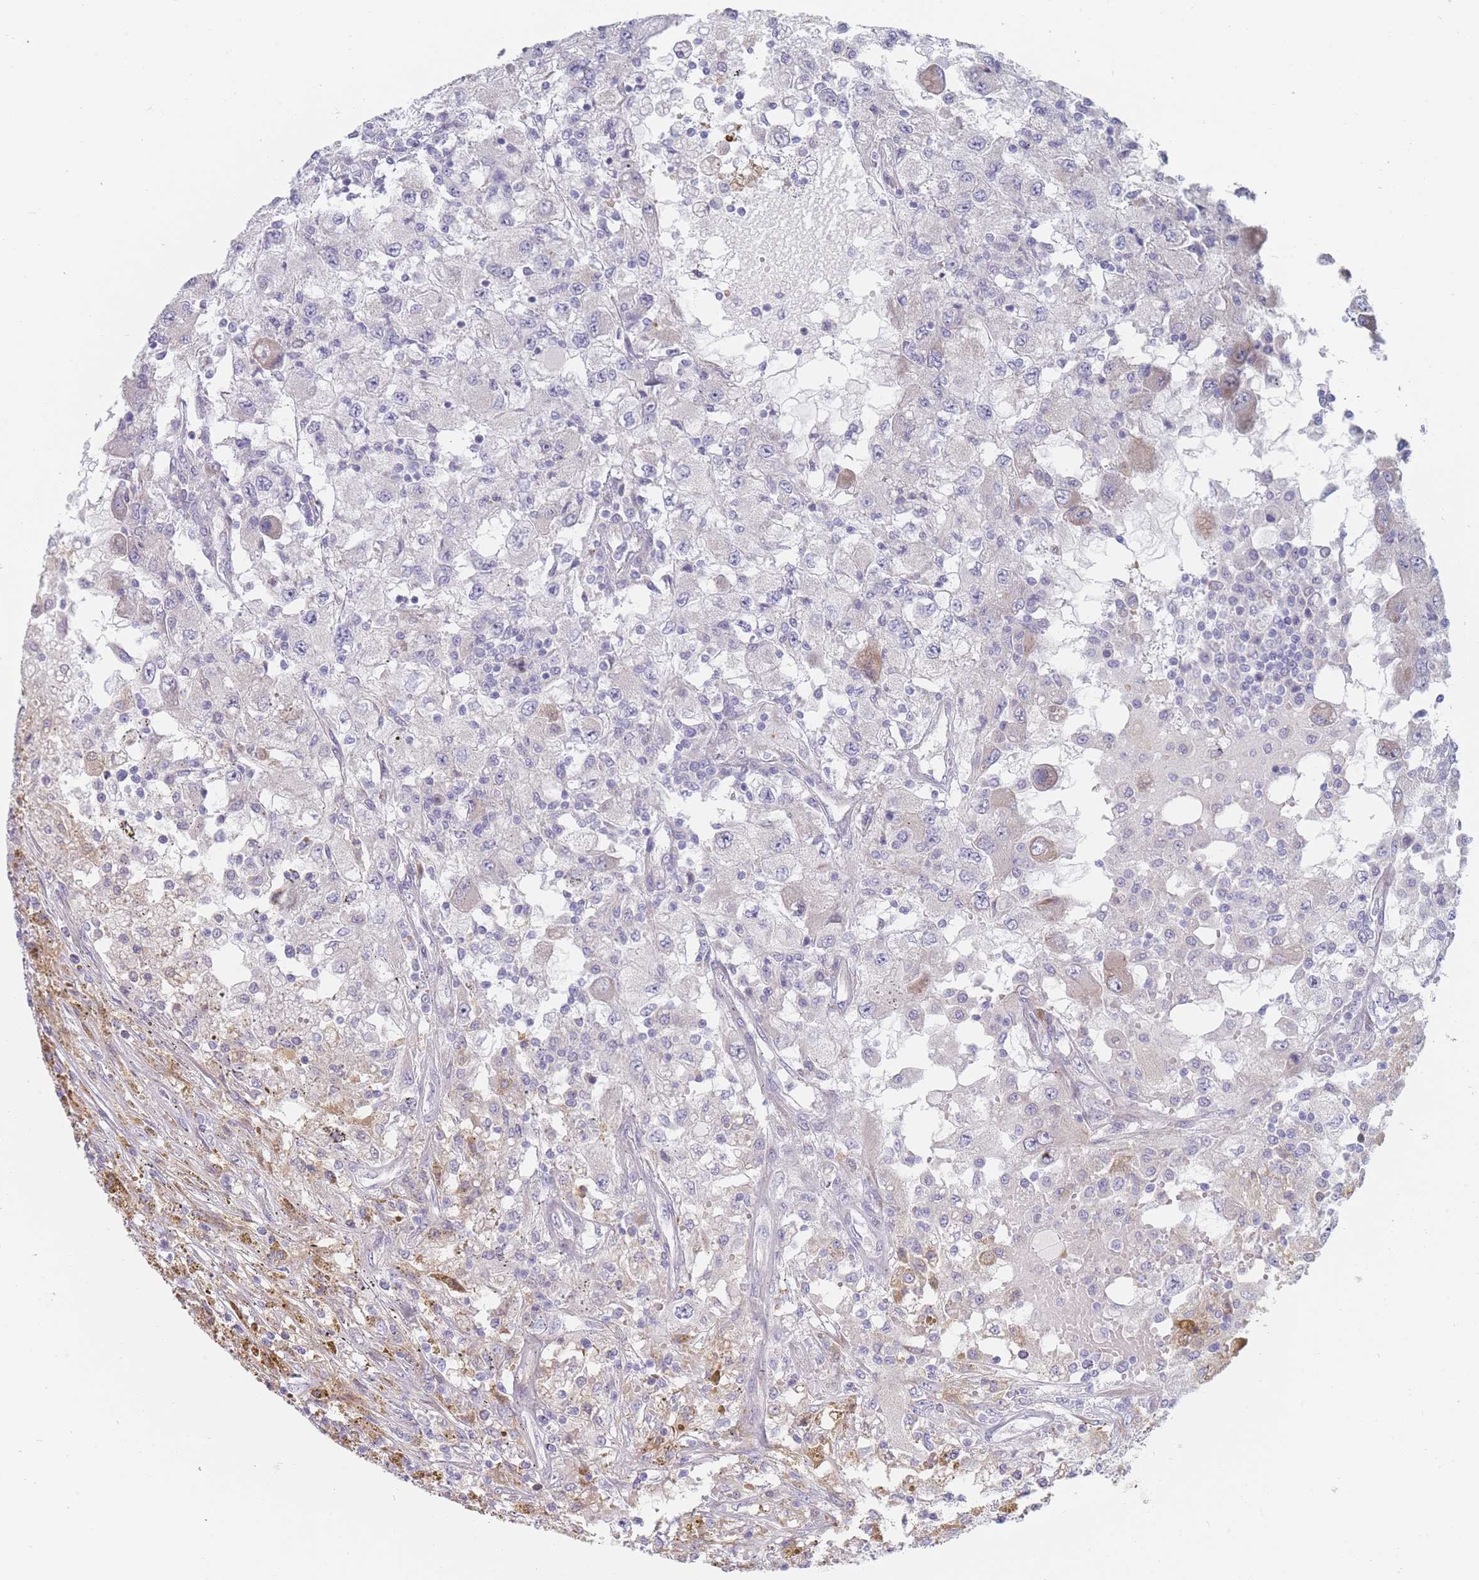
{"staining": {"intensity": "negative", "quantity": "none", "location": "none"}, "tissue": "renal cancer", "cell_type": "Tumor cells", "image_type": "cancer", "snomed": [{"axis": "morphology", "description": "Adenocarcinoma, NOS"}, {"axis": "topography", "description": "Kidney"}], "caption": "DAB (3,3'-diaminobenzidine) immunohistochemical staining of human renal cancer (adenocarcinoma) reveals no significant expression in tumor cells.", "gene": "SPATS1", "patient": {"sex": "female", "age": 67}}